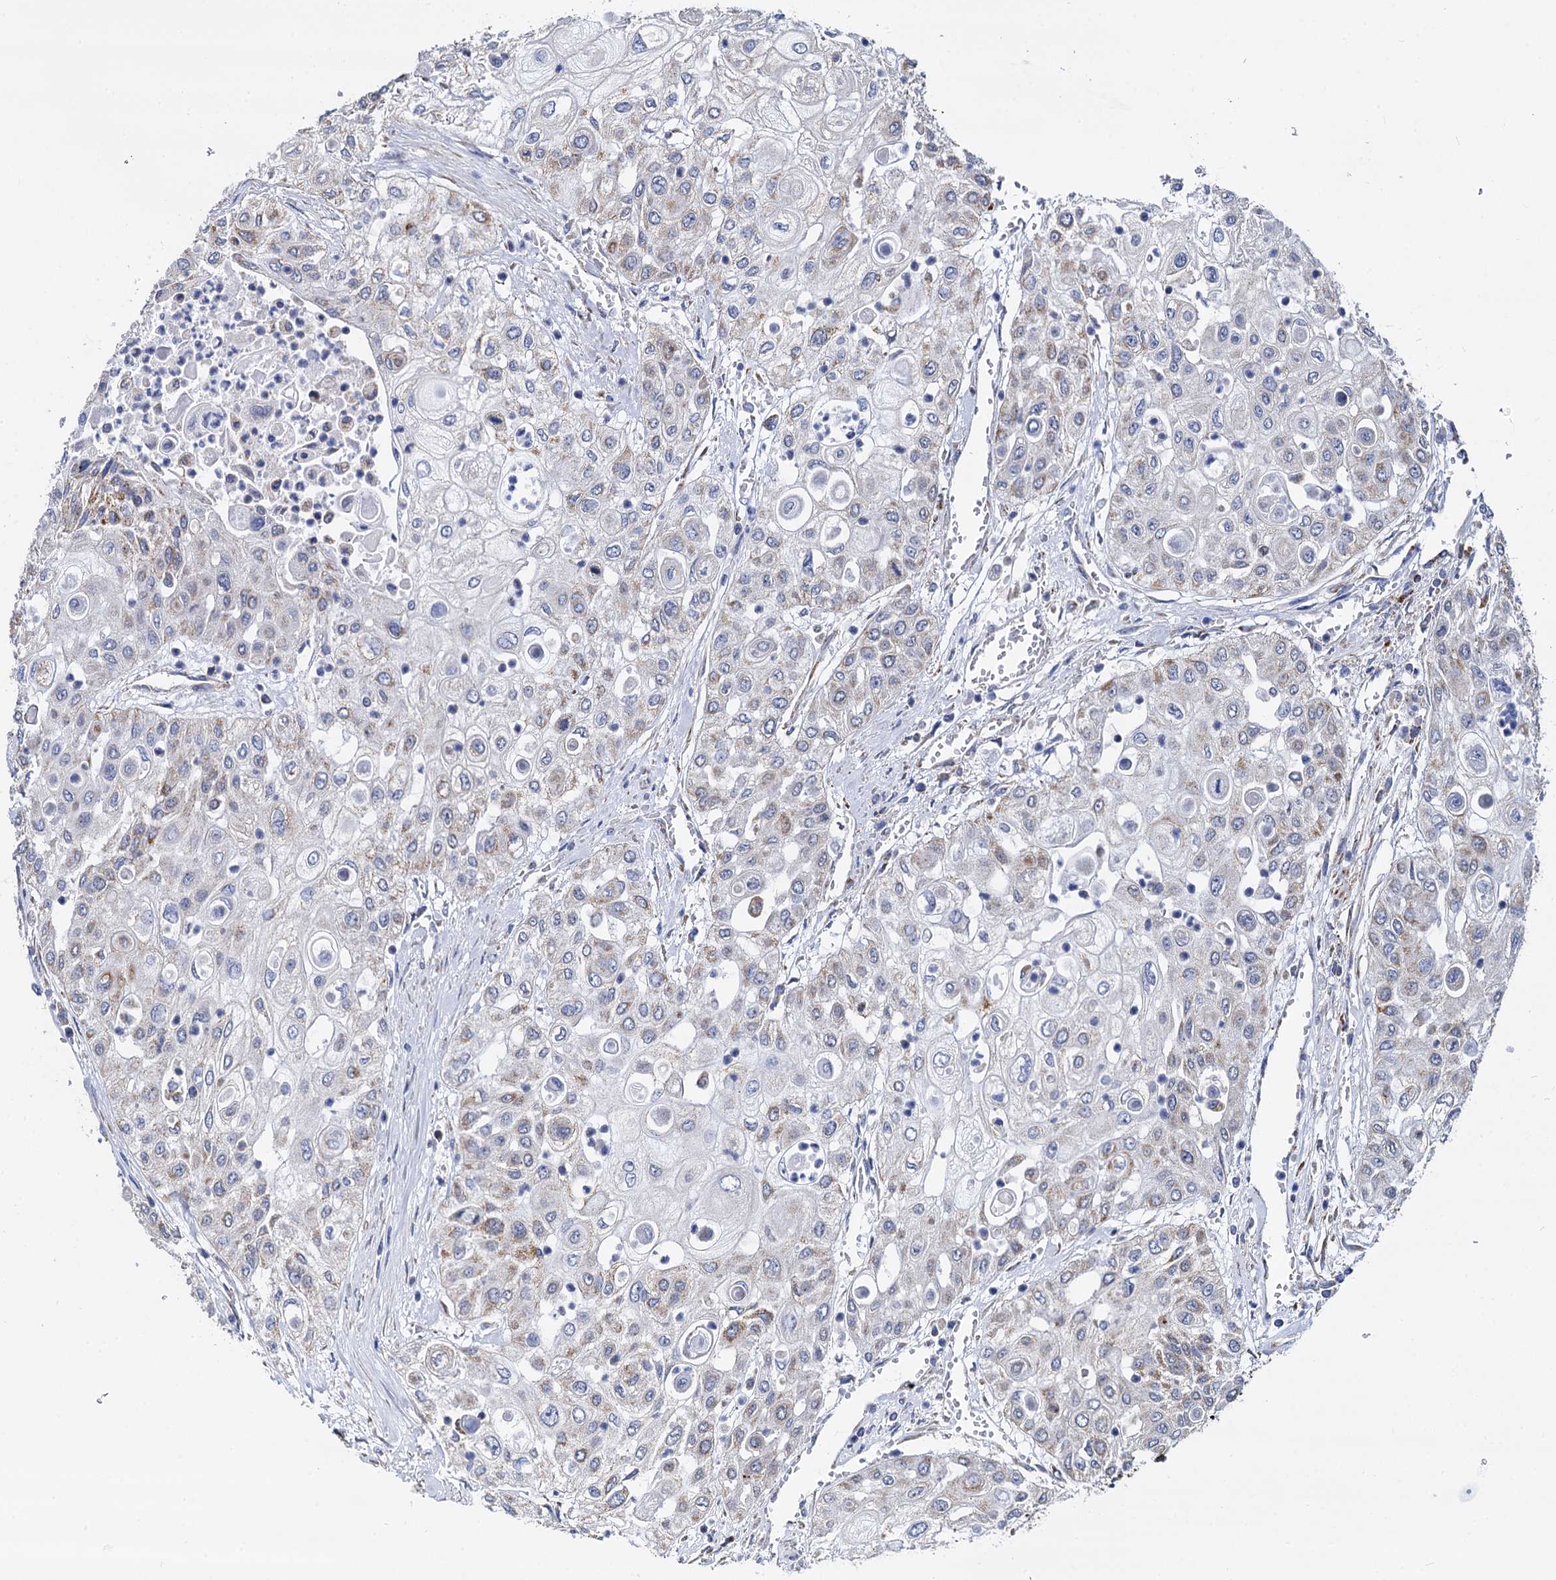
{"staining": {"intensity": "moderate", "quantity": "<25%", "location": "cytoplasmic/membranous"}, "tissue": "urothelial cancer", "cell_type": "Tumor cells", "image_type": "cancer", "snomed": [{"axis": "morphology", "description": "Urothelial carcinoma, High grade"}, {"axis": "topography", "description": "Urinary bladder"}], "caption": "An immunohistochemistry photomicrograph of tumor tissue is shown. Protein staining in brown shows moderate cytoplasmic/membranous positivity in urothelial carcinoma (high-grade) within tumor cells. (DAB (3,3'-diaminobenzidine) = brown stain, brightfield microscopy at high magnification).", "gene": "TIMM10", "patient": {"sex": "female", "age": 79}}